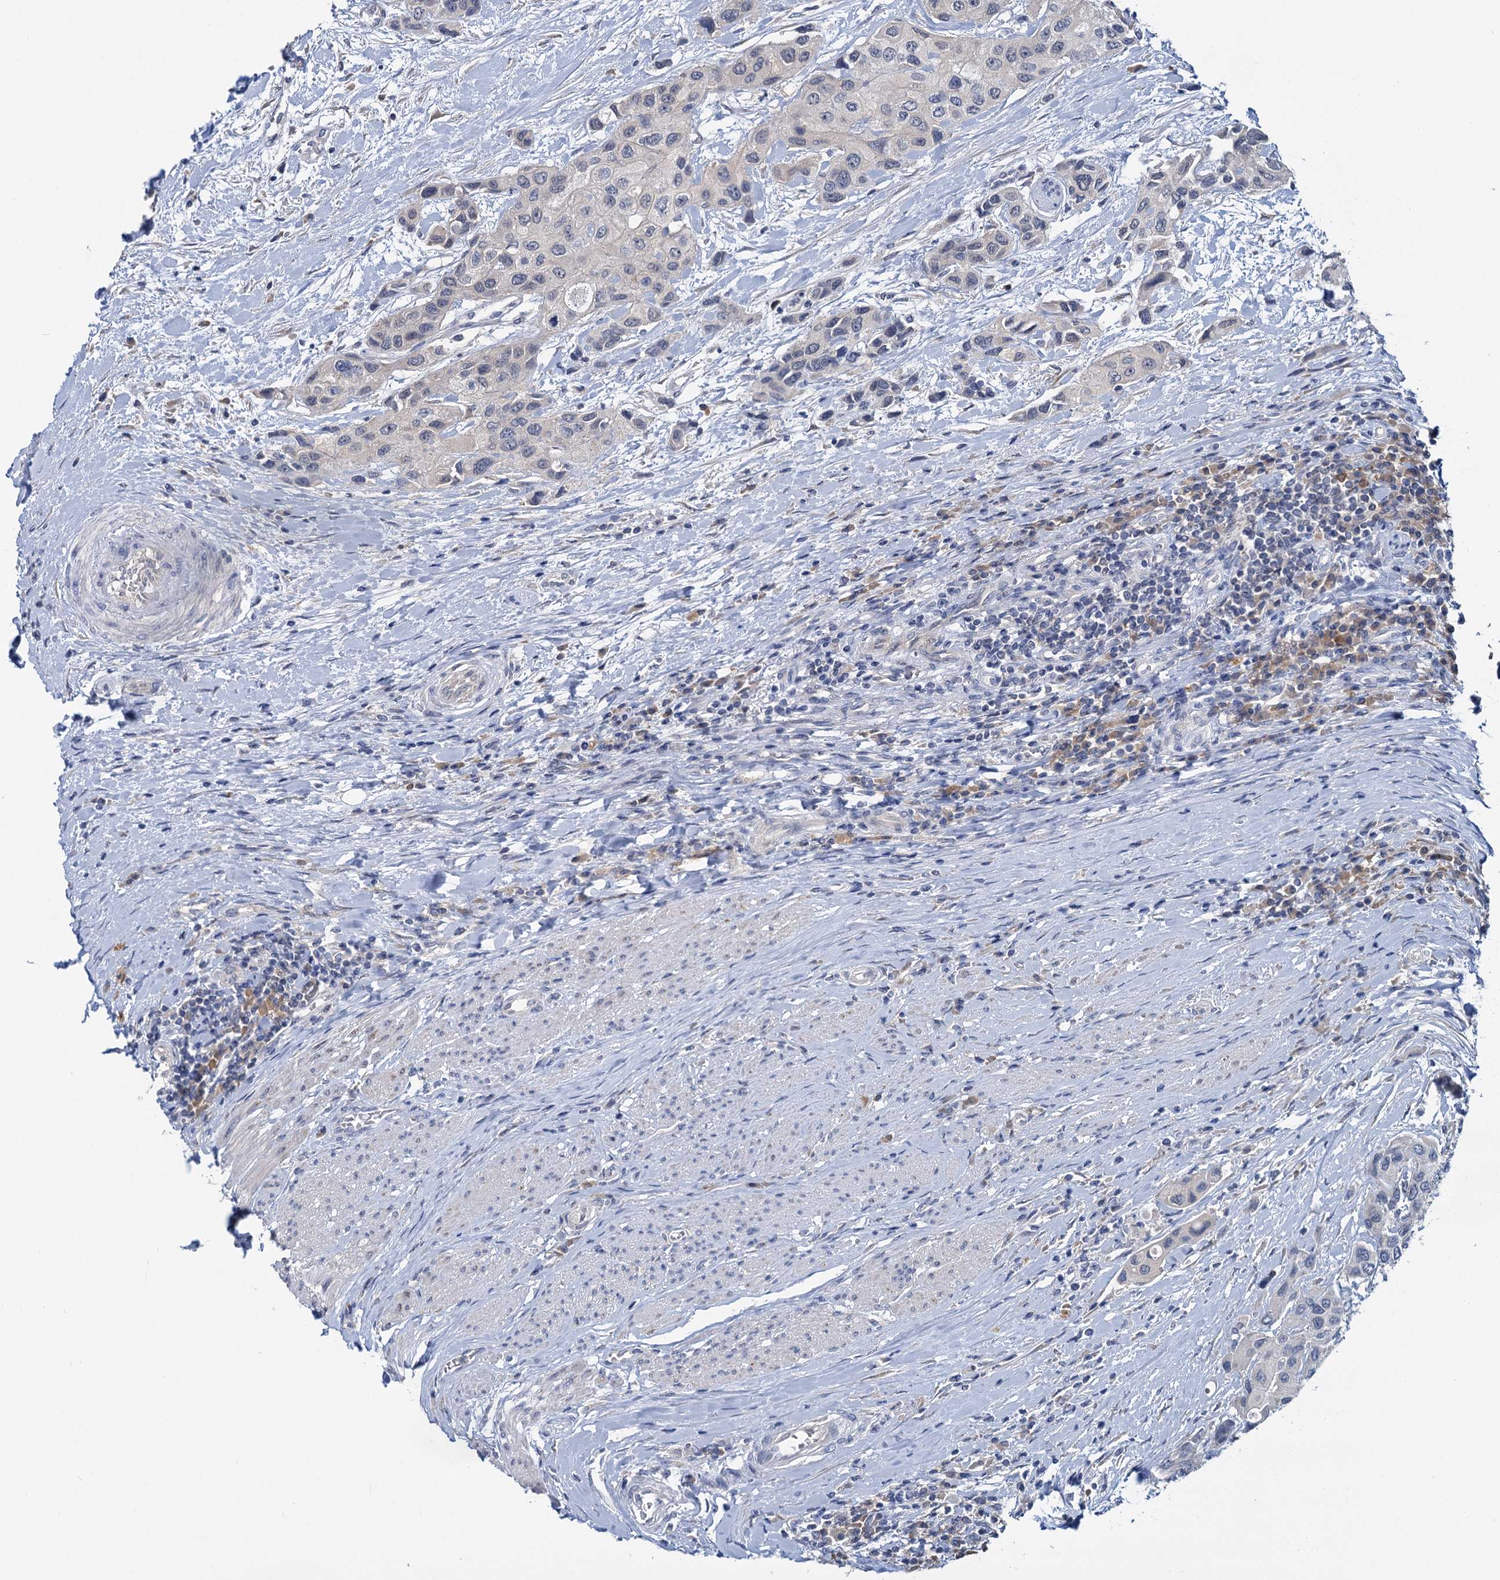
{"staining": {"intensity": "negative", "quantity": "none", "location": "none"}, "tissue": "urothelial cancer", "cell_type": "Tumor cells", "image_type": "cancer", "snomed": [{"axis": "morphology", "description": "Normal tissue, NOS"}, {"axis": "morphology", "description": "Urothelial carcinoma, High grade"}, {"axis": "topography", "description": "Vascular tissue"}, {"axis": "topography", "description": "Urinary bladder"}], "caption": "Immunohistochemistry (IHC) histopathology image of urothelial carcinoma (high-grade) stained for a protein (brown), which displays no positivity in tumor cells.", "gene": "ANKRD42", "patient": {"sex": "female", "age": 56}}